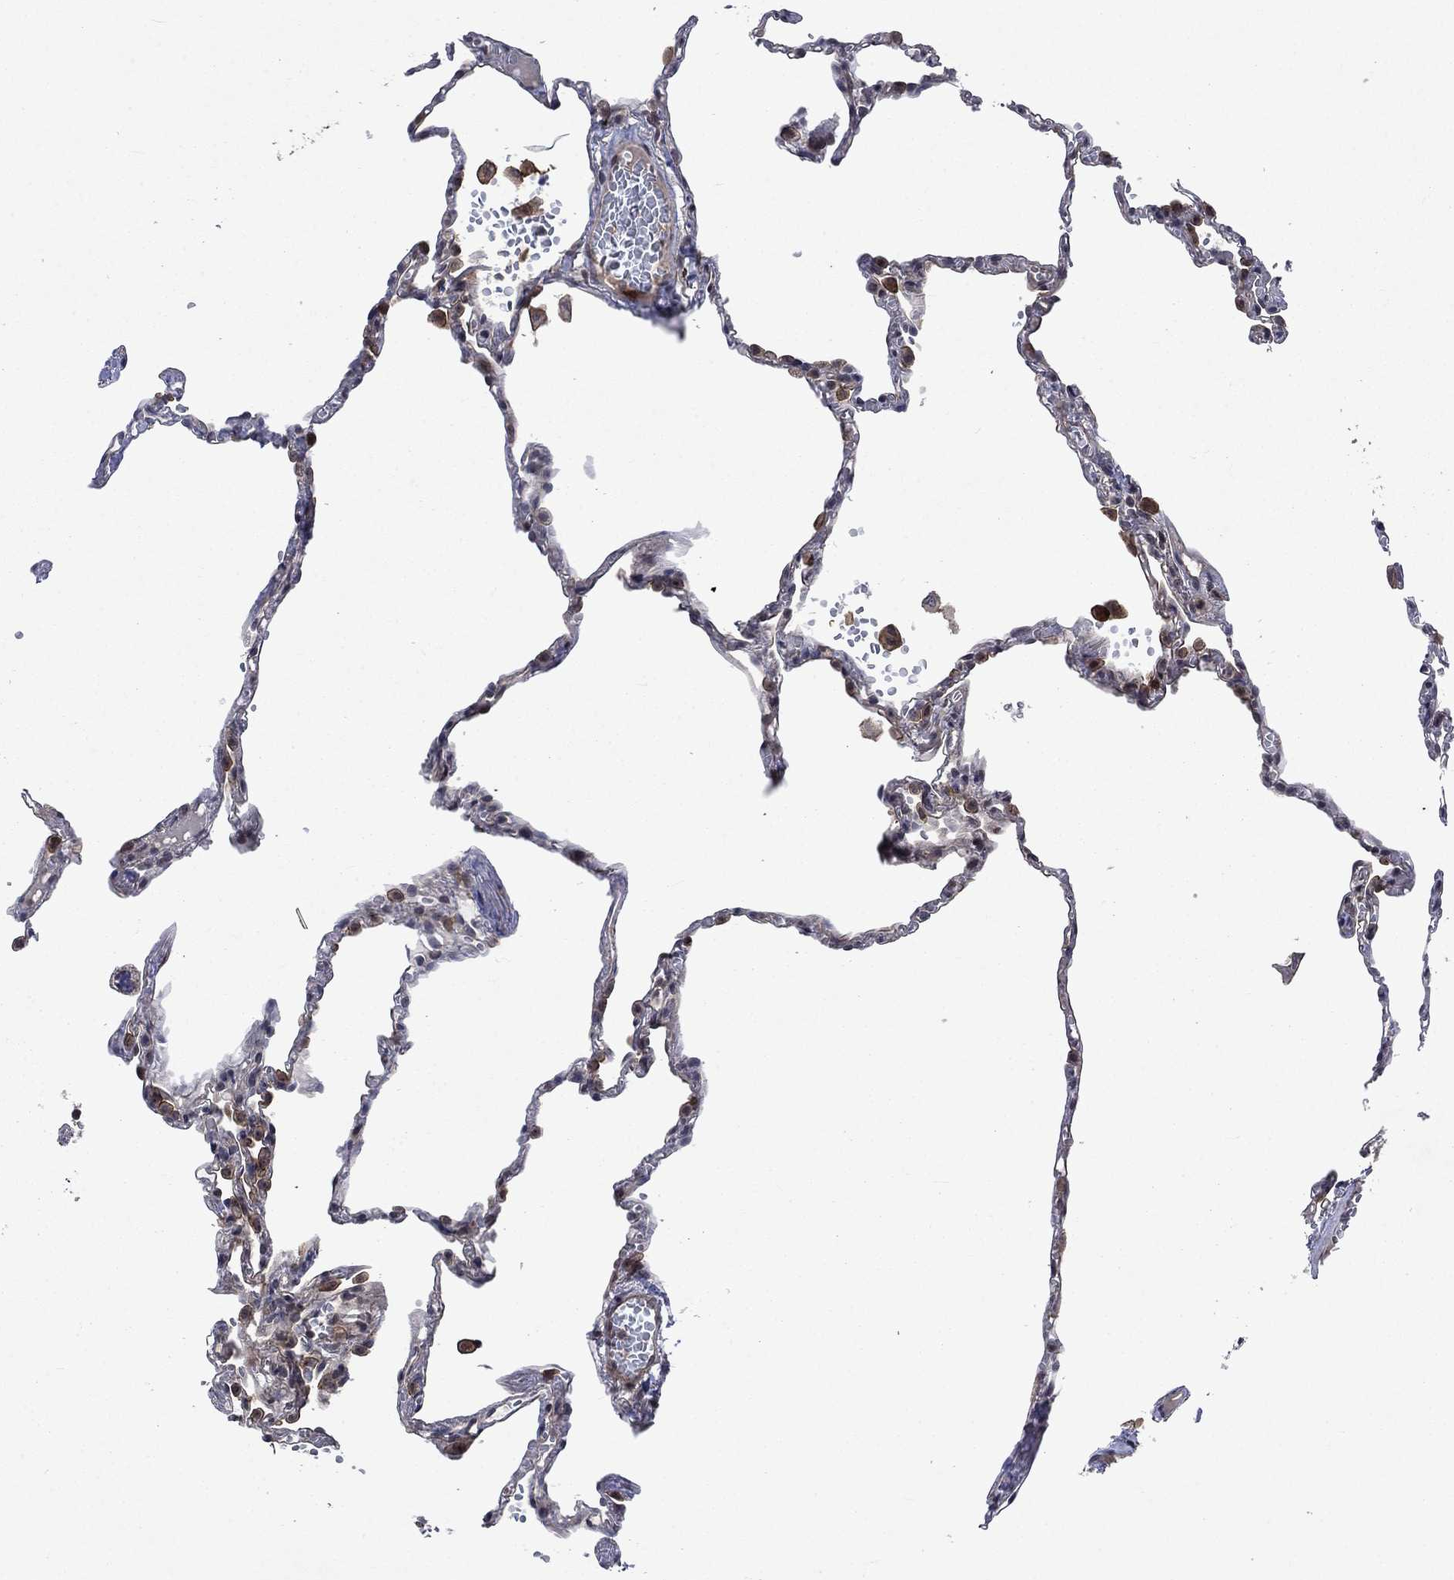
{"staining": {"intensity": "moderate", "quantity": "<25%", "location": "cytoplasmic/membranous"}, "tissue": "lung", "cell_type": "Alveolar cells", "image_type": "normal", "snomed": [{"axis": "morphology", "description": "Normal tissue, NOS"}, {"axis": "topography", "description": "Lung"}], "caption": "This micrograph exhibits normal lung stained with immunohistochemistry (IHC) to label a protein in brown. The cytoplasmic/membranous of alveolar cells show moderate positivity for the protein. Nuclei are counter-stained blue.", "gene": "PPP1R9A", "patient": {"sex": "male", "age": 78}}